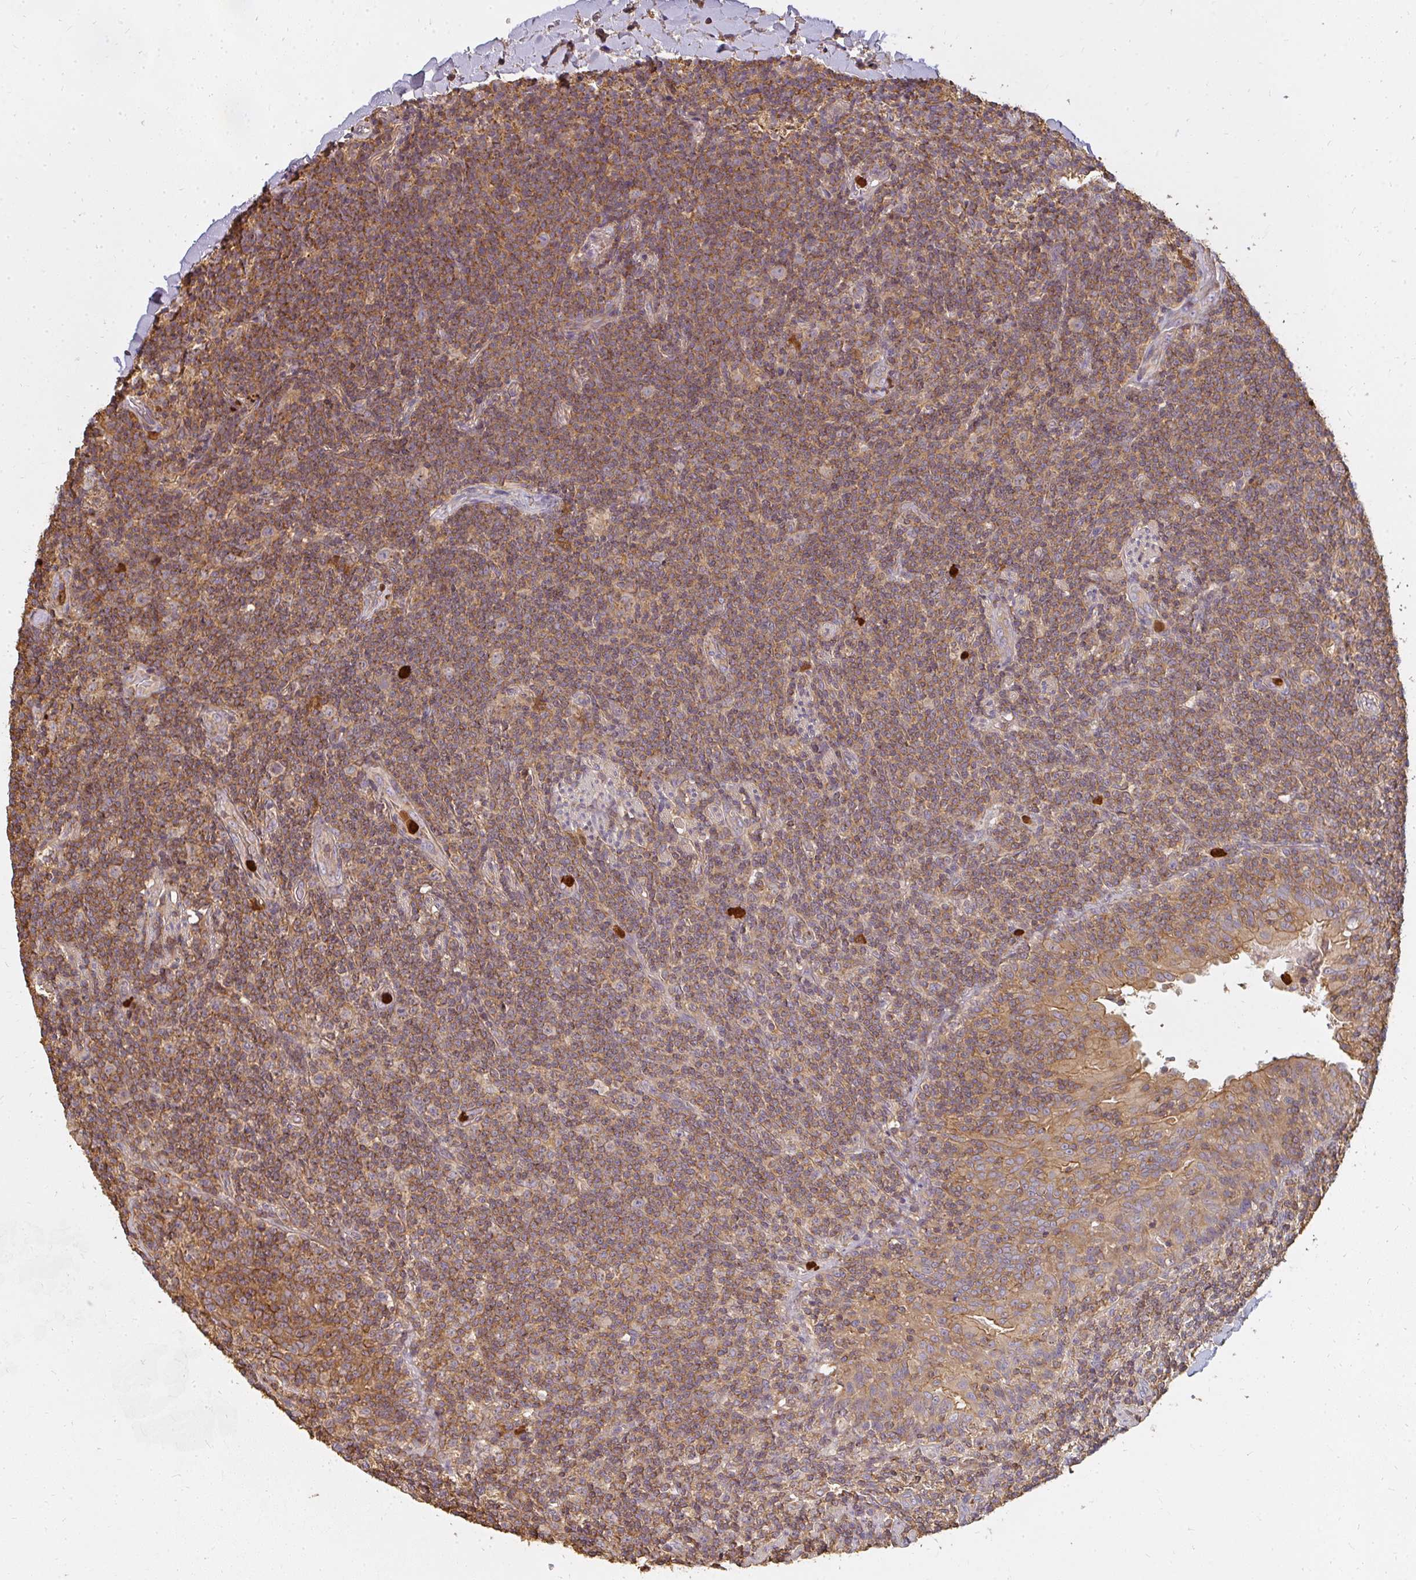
{"staining": {"intensity": "moderate", "quantity": ">75%", "location": "cytoplasmic/membranous"}, "tissue": "lymphoma", "cell_type": "Tumor cells", "image_type": "cancer", "snomed": [{"axis": "morphology", "description": "Malignant lymphoma, non-Hodgkin's type, Low grade"}, {"axis": "topography", "description": "Lung"}], "caption": "About >75% of tumor cells in lymphoma demonstrate moderate cytoplasmic/membranous protein expression as visualized by brown immunohistochemical staining.", "gene": "CNTRL", "patient": {"sex": "female", "age": 71}}